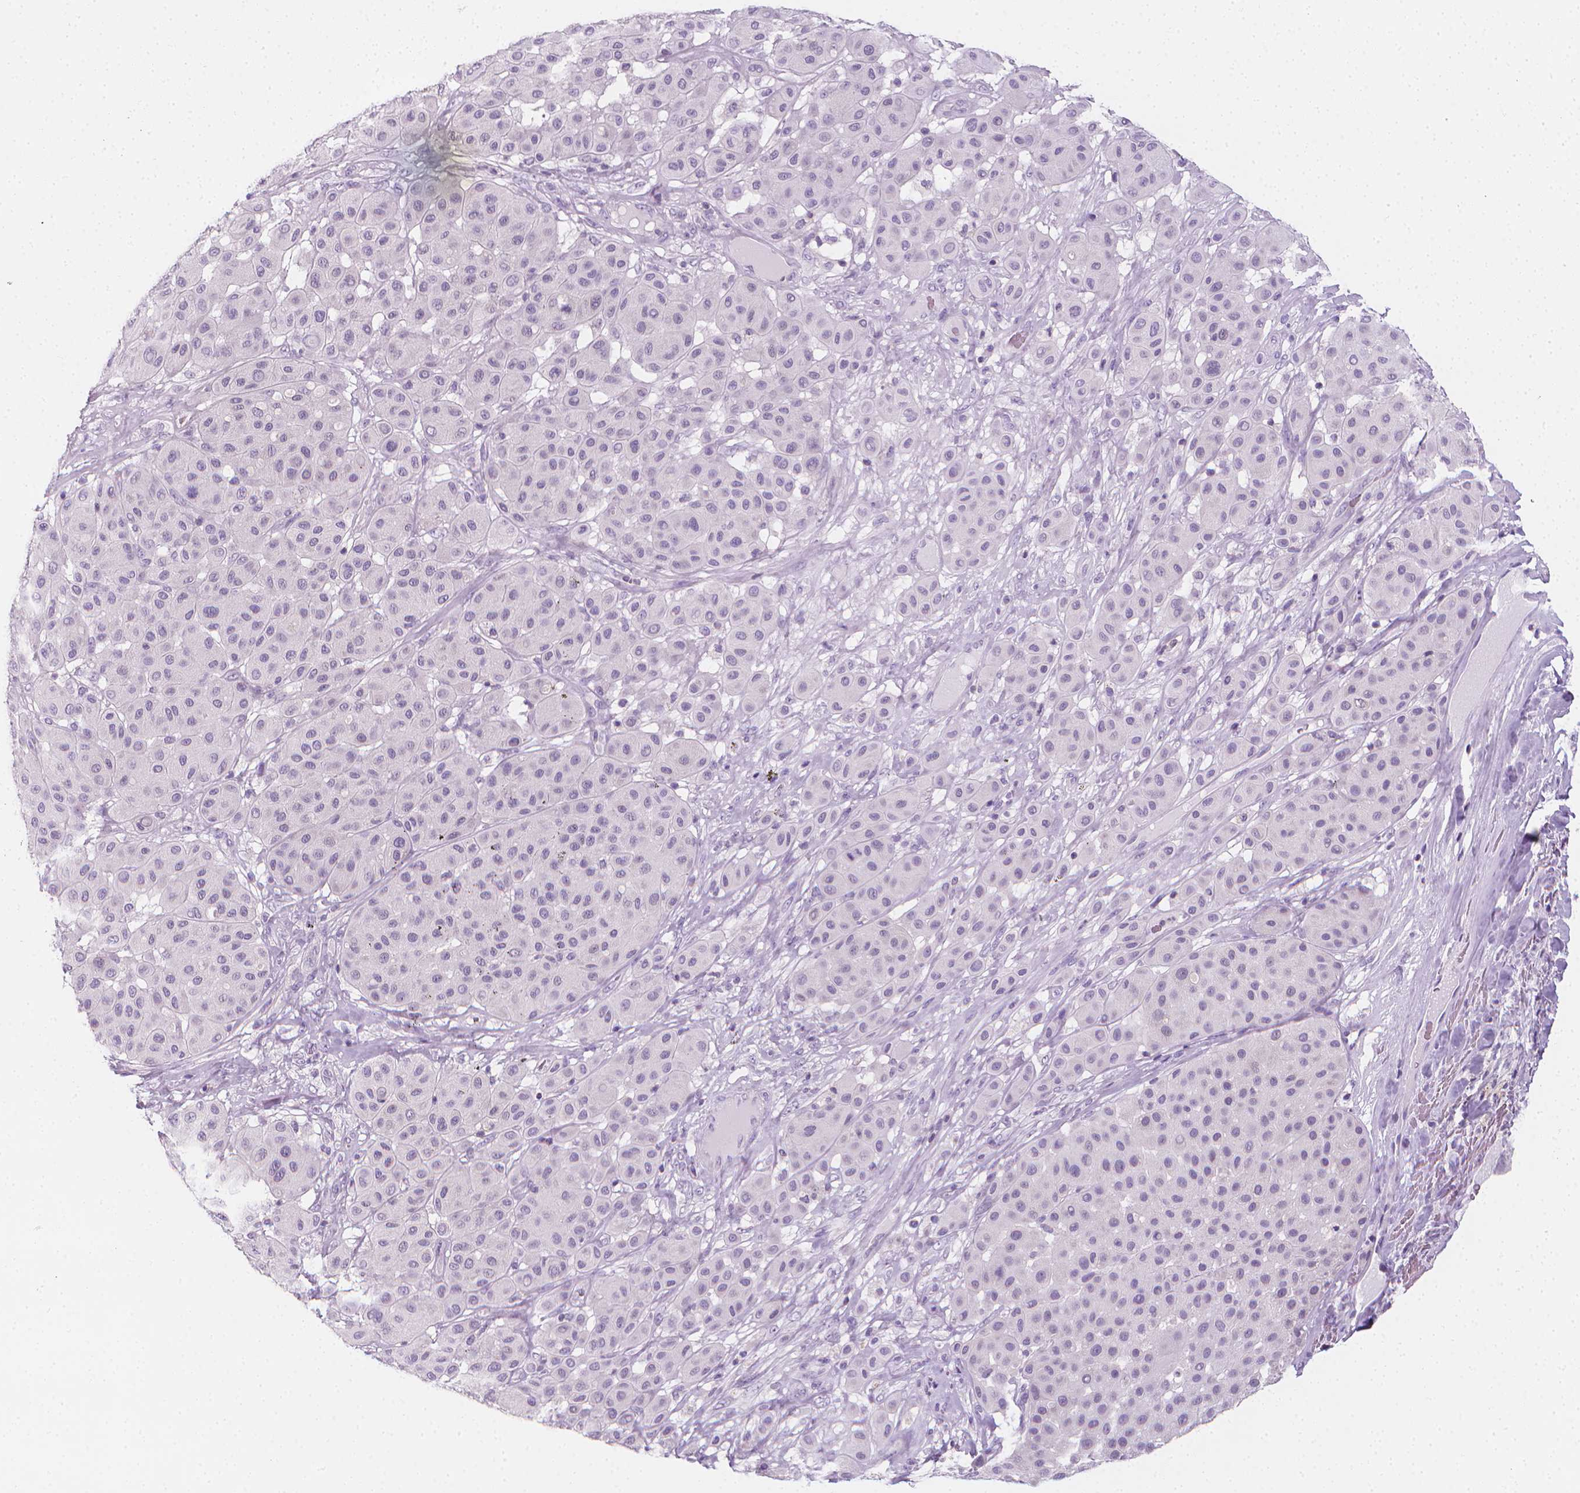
{"staining": {"intensity": "negative", "quantity": "none", "location": "none"}, "tissue": "melanoma", "cell_type": "Tumor cells", "image_type": "cancer", "snomed": [{"axis": "morphology", "description": "Malignant melanoma, Metastatic site"}, {"axis": "topography", "description": "Smooth muscle"}], "caption": "The photomicrograph exhibits no significant expression in tumor cells of melanoma. The staining is performed using DAB (3,3'-diaminobenzidine) brown chromogen with nuclei counter-stained in using hematoxylin.", "gene": "DCAF8L1", "patient": {"sex": "male", "age": 41}}